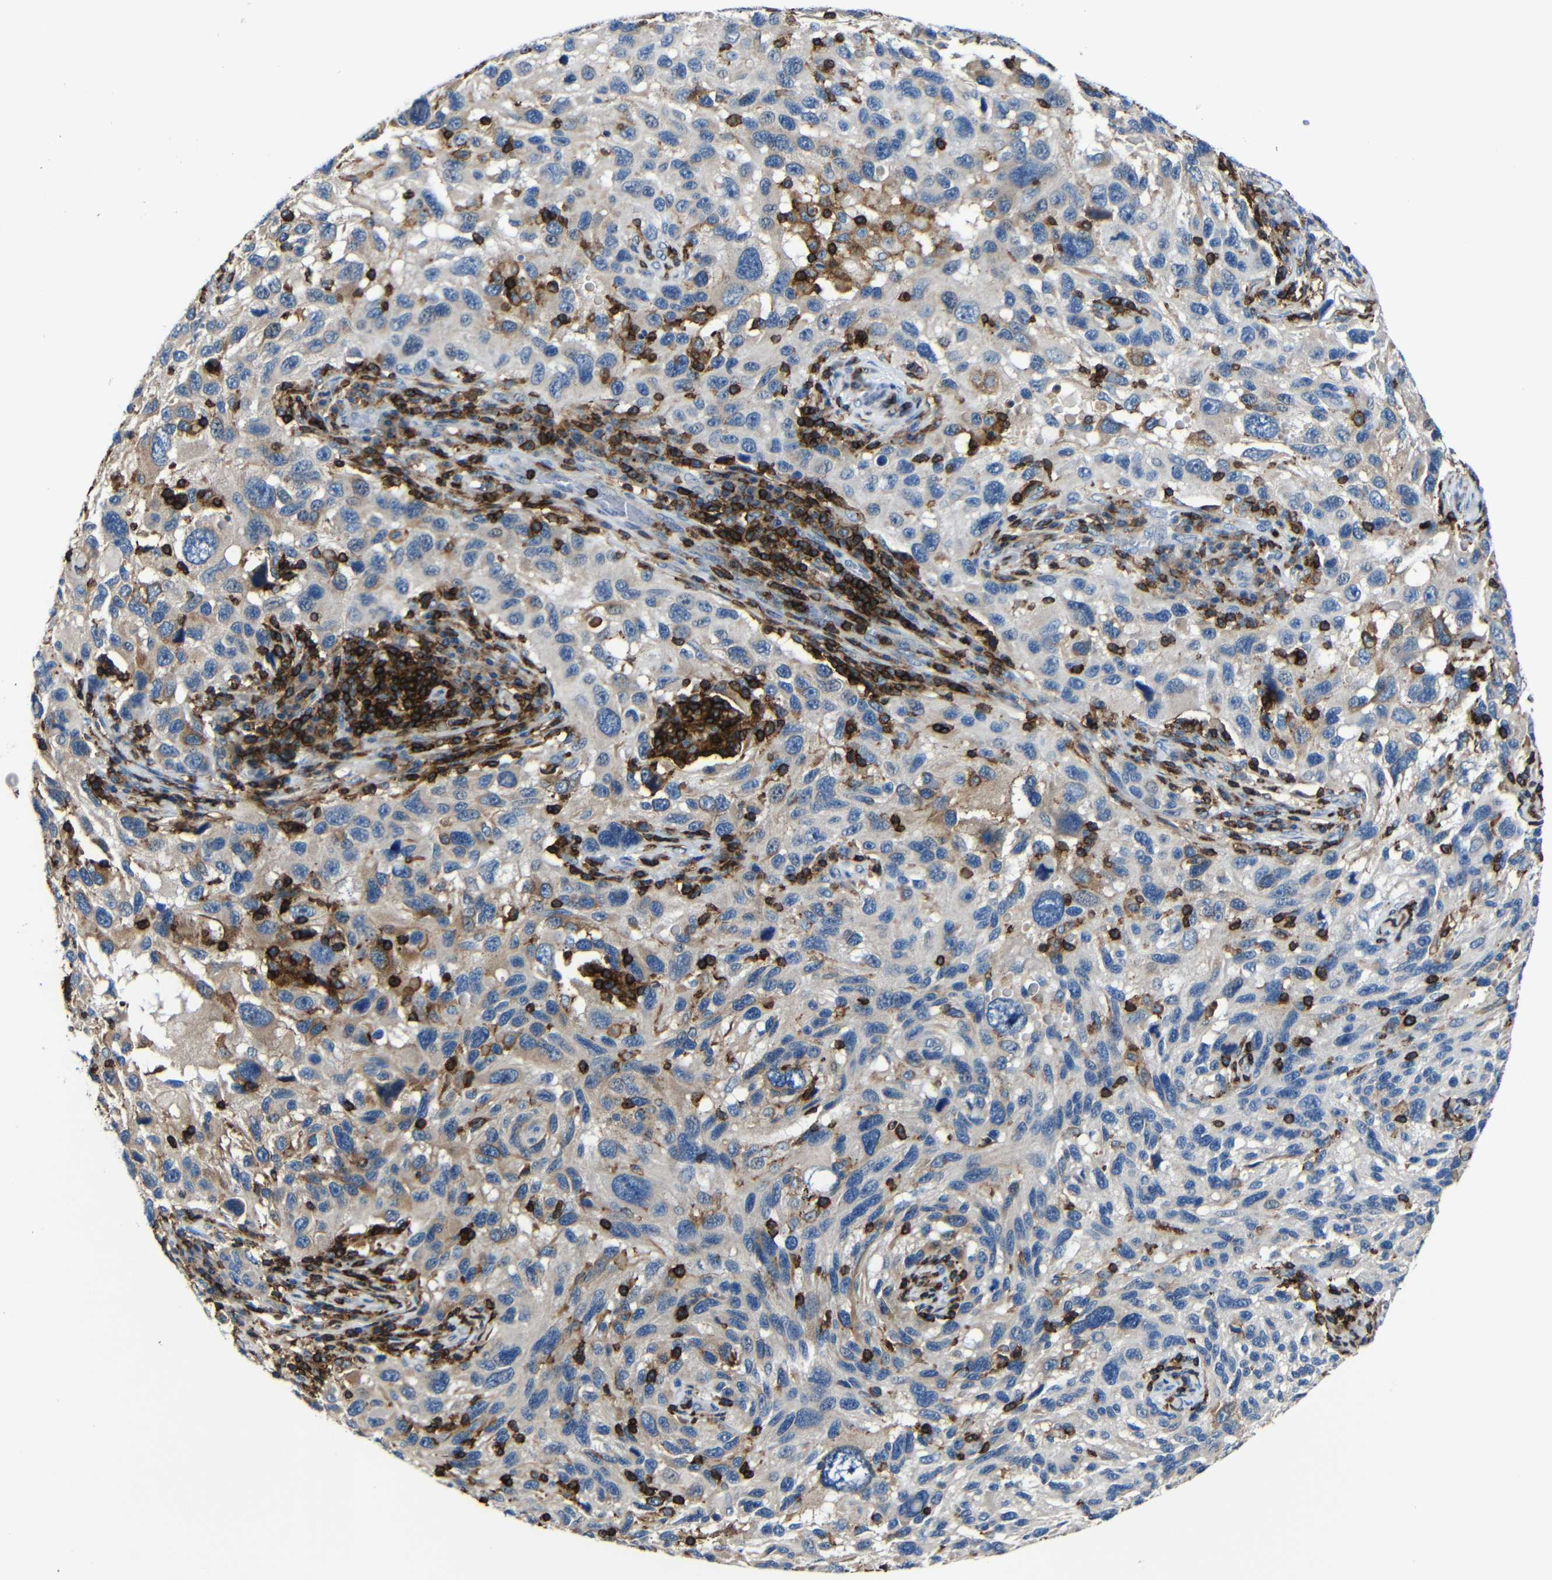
{"staining": {"intensity": "weak", "quantity": "25%-75%", "location": "cytoplasmic/membranous"}, "tissue": "melanoma", "cell_type": "Tumor cells", "image_type": "cancer", "snomed": [{"axis": "morphology", "description": "Malignant melanoma, NOS"}, {"axis": "topography", "description": "Skin"}], "caption": "Malignant melanoma tissue displays weak cytoplasmic/membranous positivity in about 25%-75% of tumor cells", "gene": "P2RY12", "patient": {"sex": "male", "age": 53}}